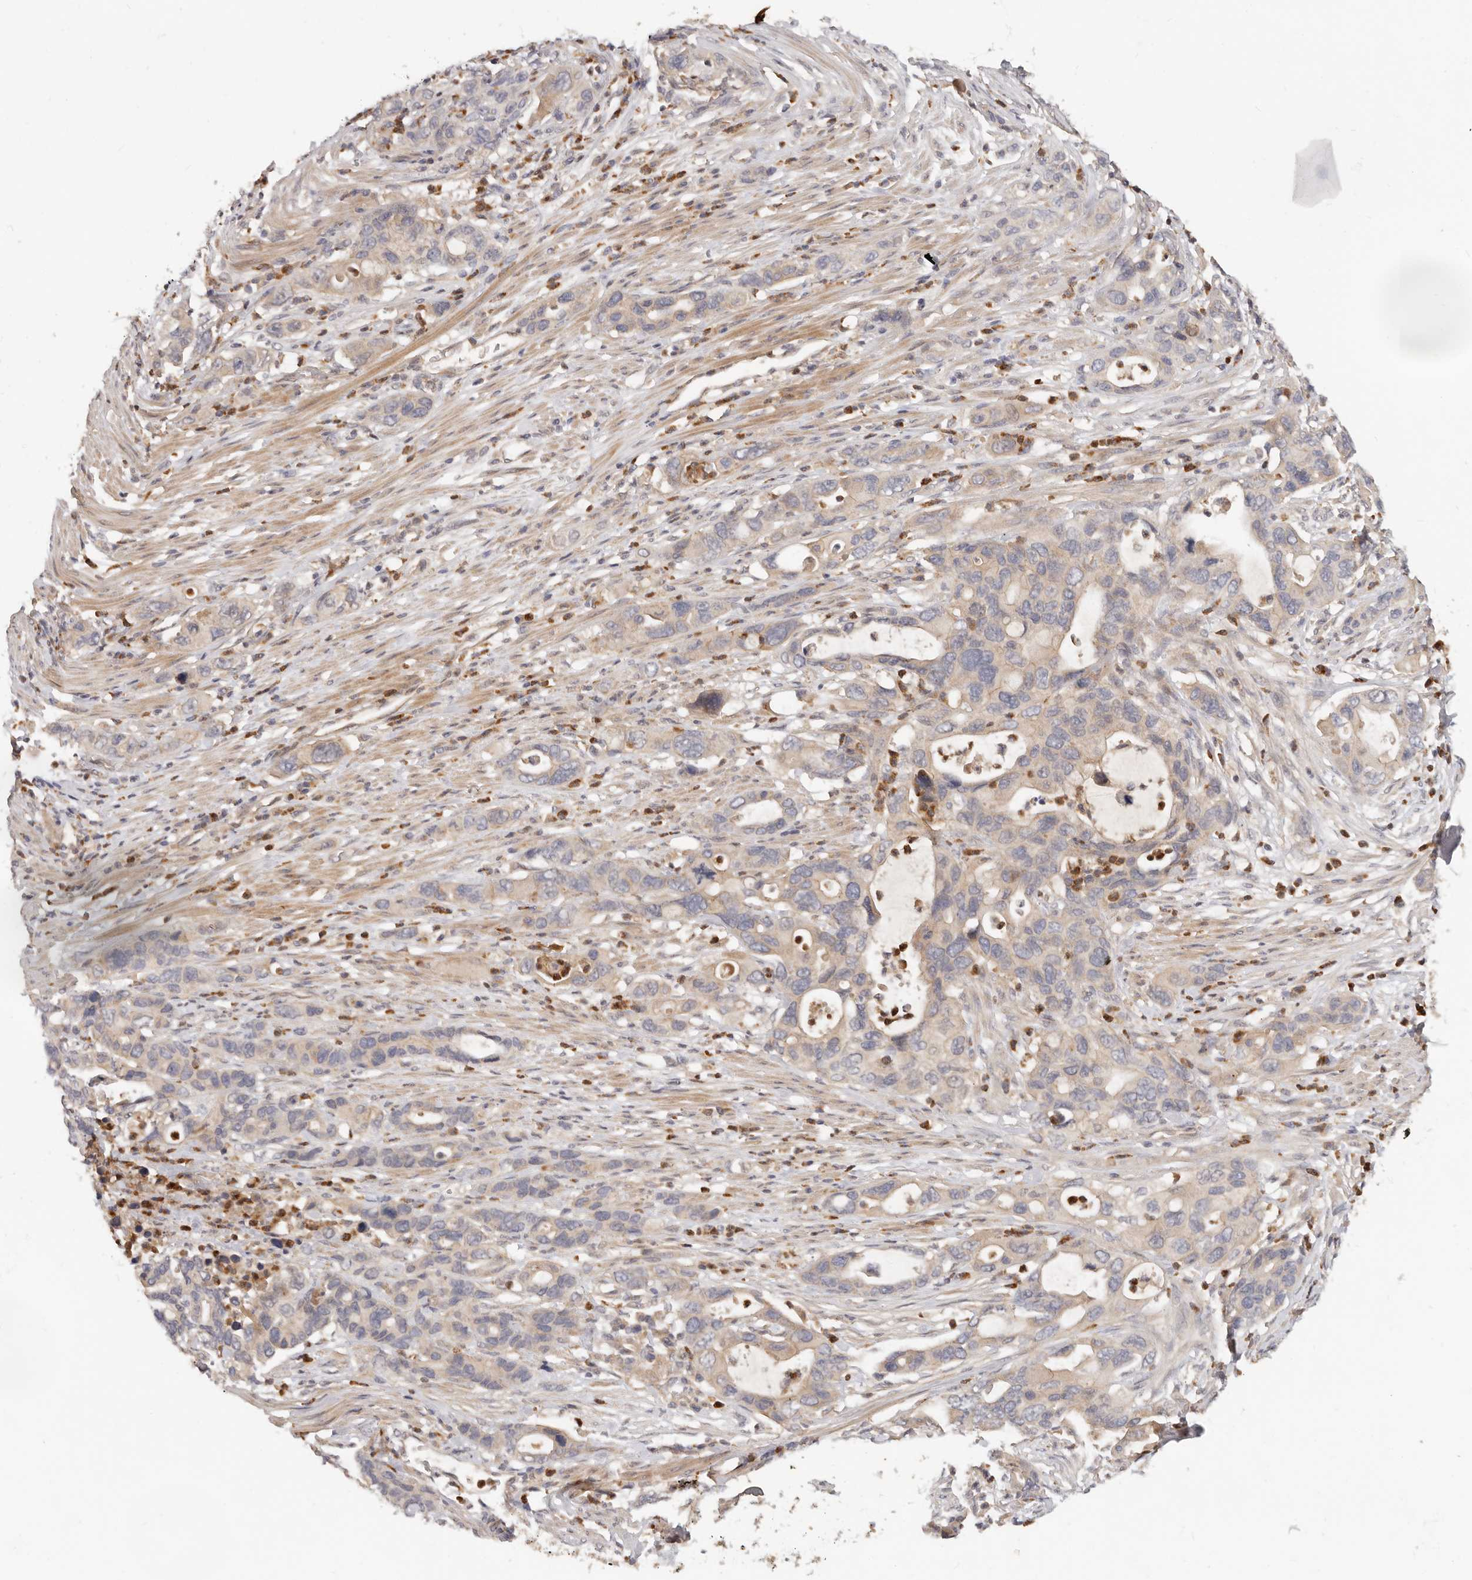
{"staining": {"intensity": "weak", "quantity": "25%-75%", "location": "cytoplasmic/membranous"}, "tissue": "pancreatic cancer", "cell_type": "Tumor cells", "image_type": "cancer", "snomed": [{"axis": "morphology", "description": "Adenocarcinoma, NOS"}, {"axis": "topography", "description": "Pancreas"}], "caption": "Weak cytoplasmic/membranous staining is seen in about 25%-75% of tumor cells in adenocarcinoma (pancreatic).", "gene": "USP49", "patient": {"sex": "female", "age": 71}}